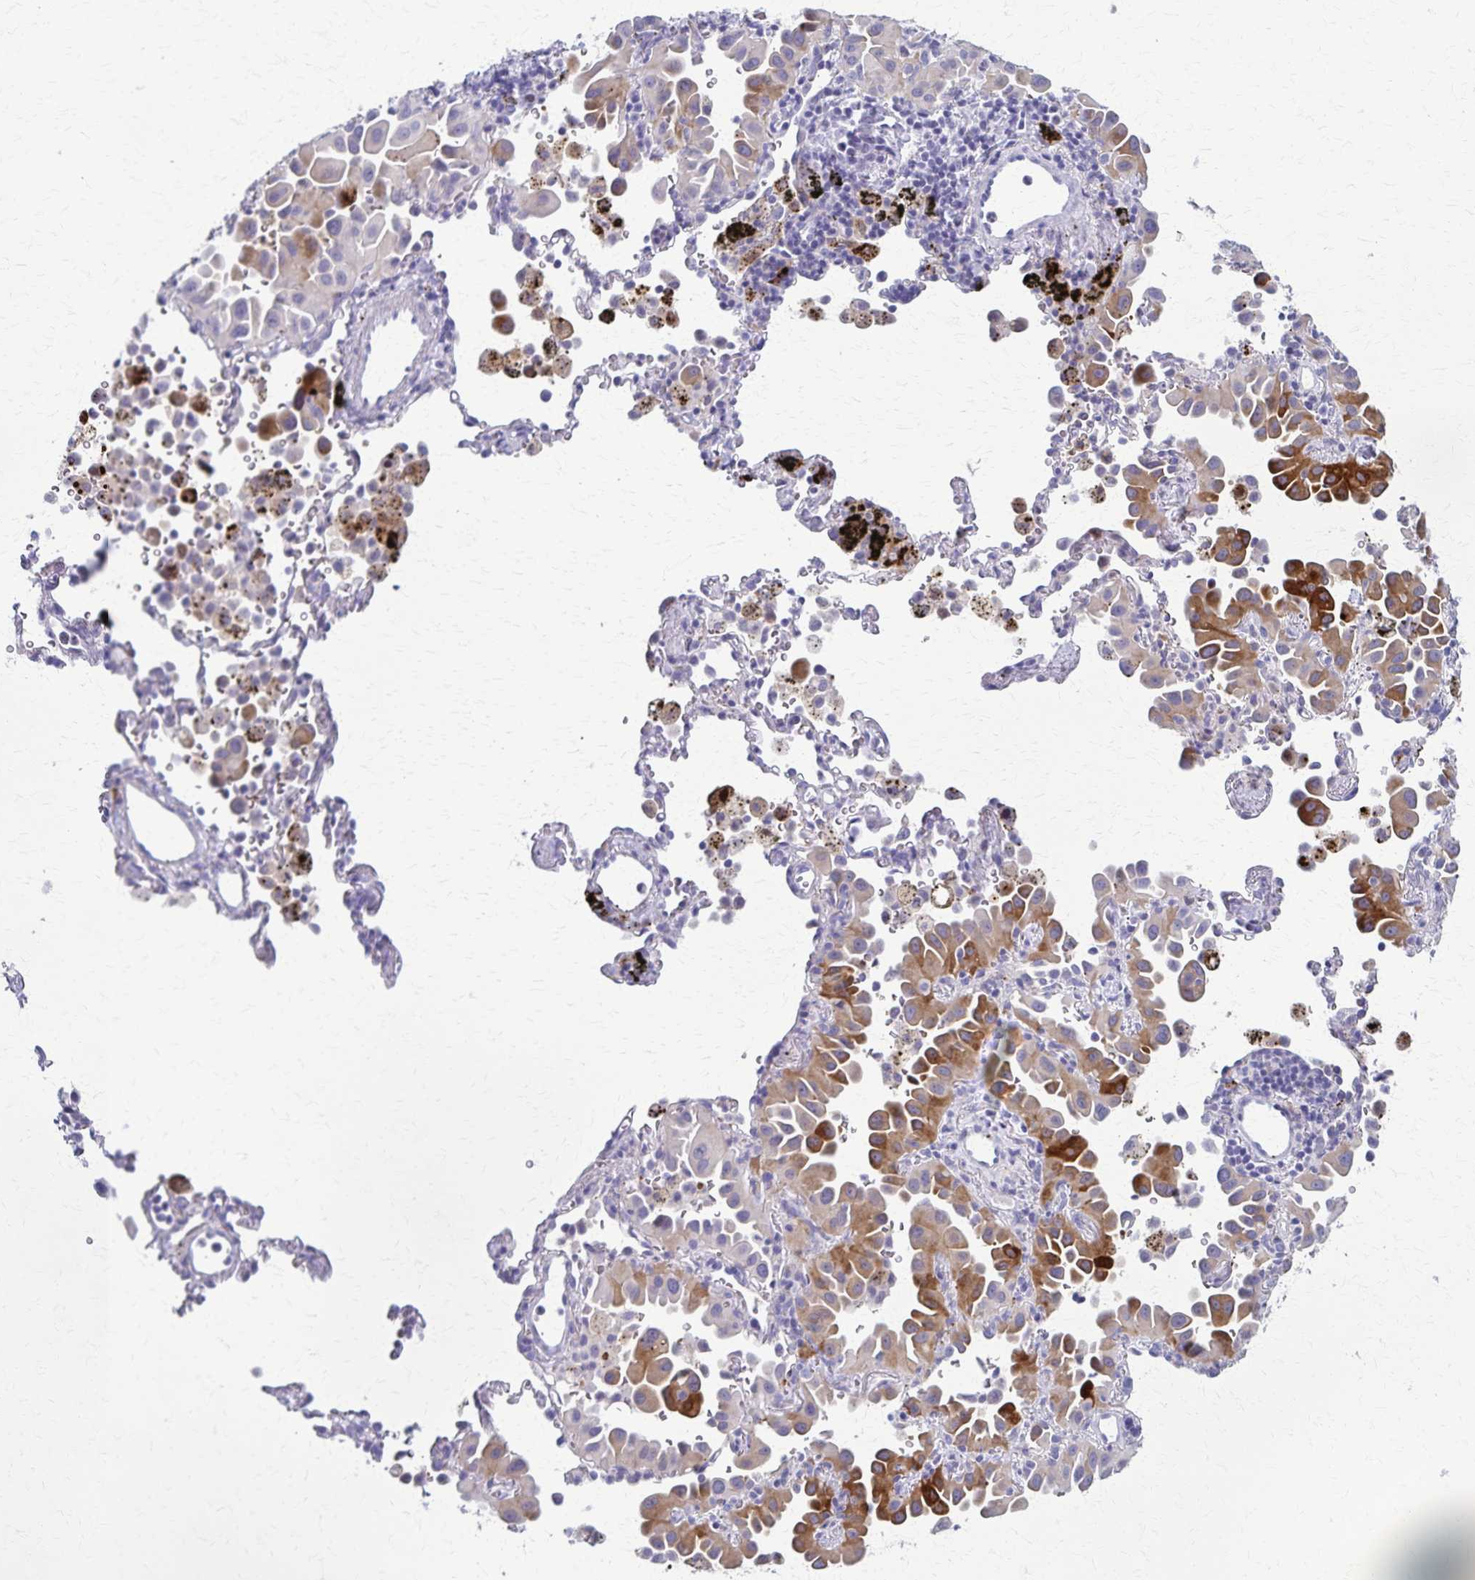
{"staining": {"intensity": "moderate", "quantity": "25%-75%", "location": "cytoplasmic/membranous"}, "tissue": "lung cancer", "cell_type": "Tumor cells", "image_type": "cancer", "snomed": [{"axis": "morphology", "description": "Adenocarcinoma, NOS"}, {"axis": "topography", "description": "Lung"}], "caption": "Brown immunohistochemical staining in human lung cancer (adenocarcinoma) shows moderate cytoplasmic/membranous staining in approximately 25%-75% of tumor cells.", "gene": "TMEM60", "patient": {"sex": "male", "age": 68}}